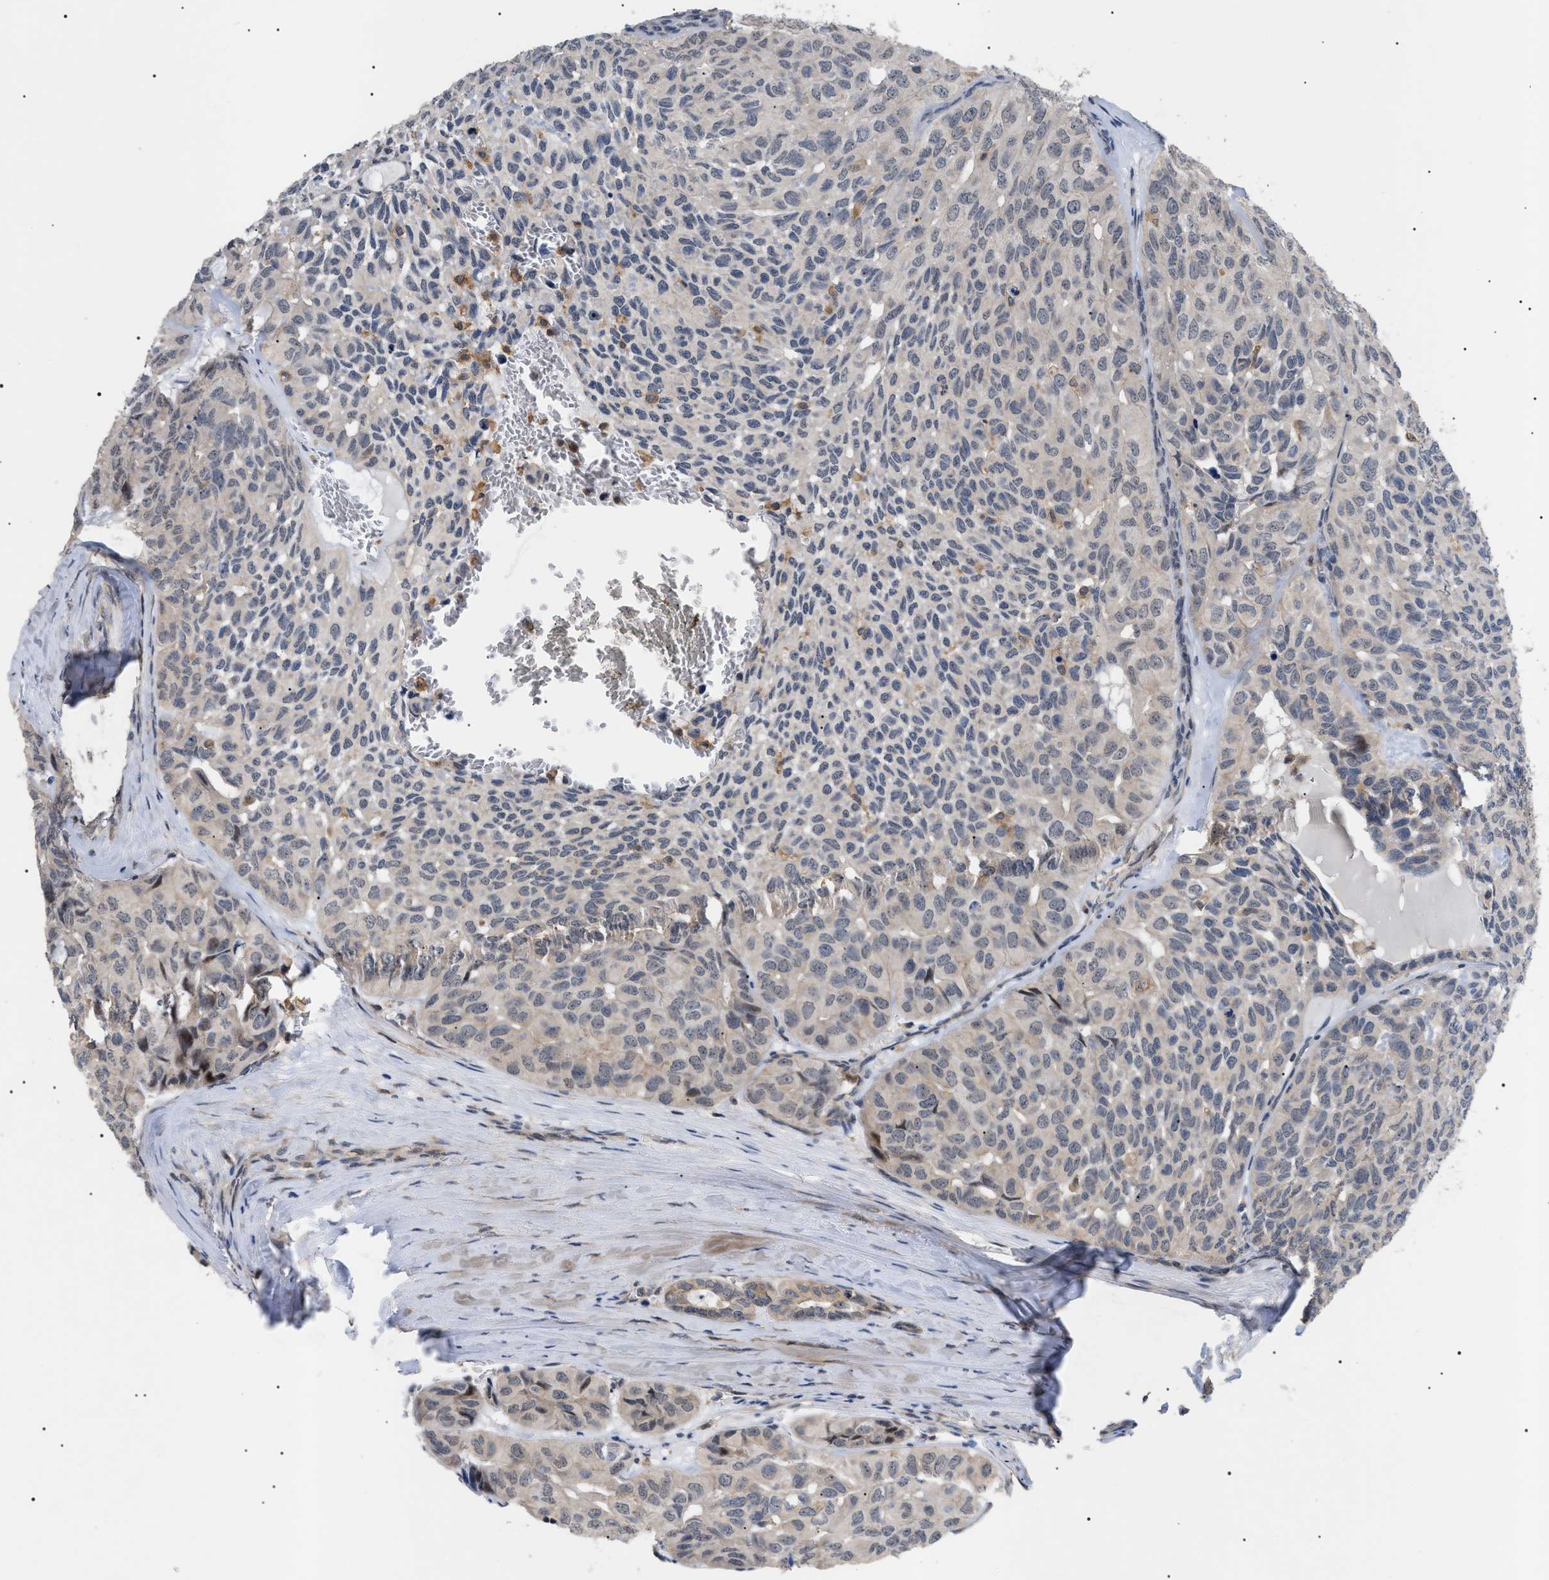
{"staining": {"intensity": "weak", "quantity": "<25%", "location": "cytoplasmic/membranous"}, "tissue": "head and neck cancer", "cell_type": "Tumor cells", "image_type": "cancer", "snomed": [{"axis": "morphology", "description": "Adenocarcinoma, NOS"}, {"axis": "topography", "description": "Salivary gland, NOS"}, {"axis": "topography", "description": "Head-Neck"}], "caption": "High magnification brightfield microscopy of head and neck cancer (adenocarcinoma) stained with DAB (brown) and counterstained with hematoxylin (blue): tumor cells show no significant positivity. (DAB IHC visualized using brightfield microscopy, high magnification).", "gene": "CD300A", "patient": {"sex": "female", "age": 76}}